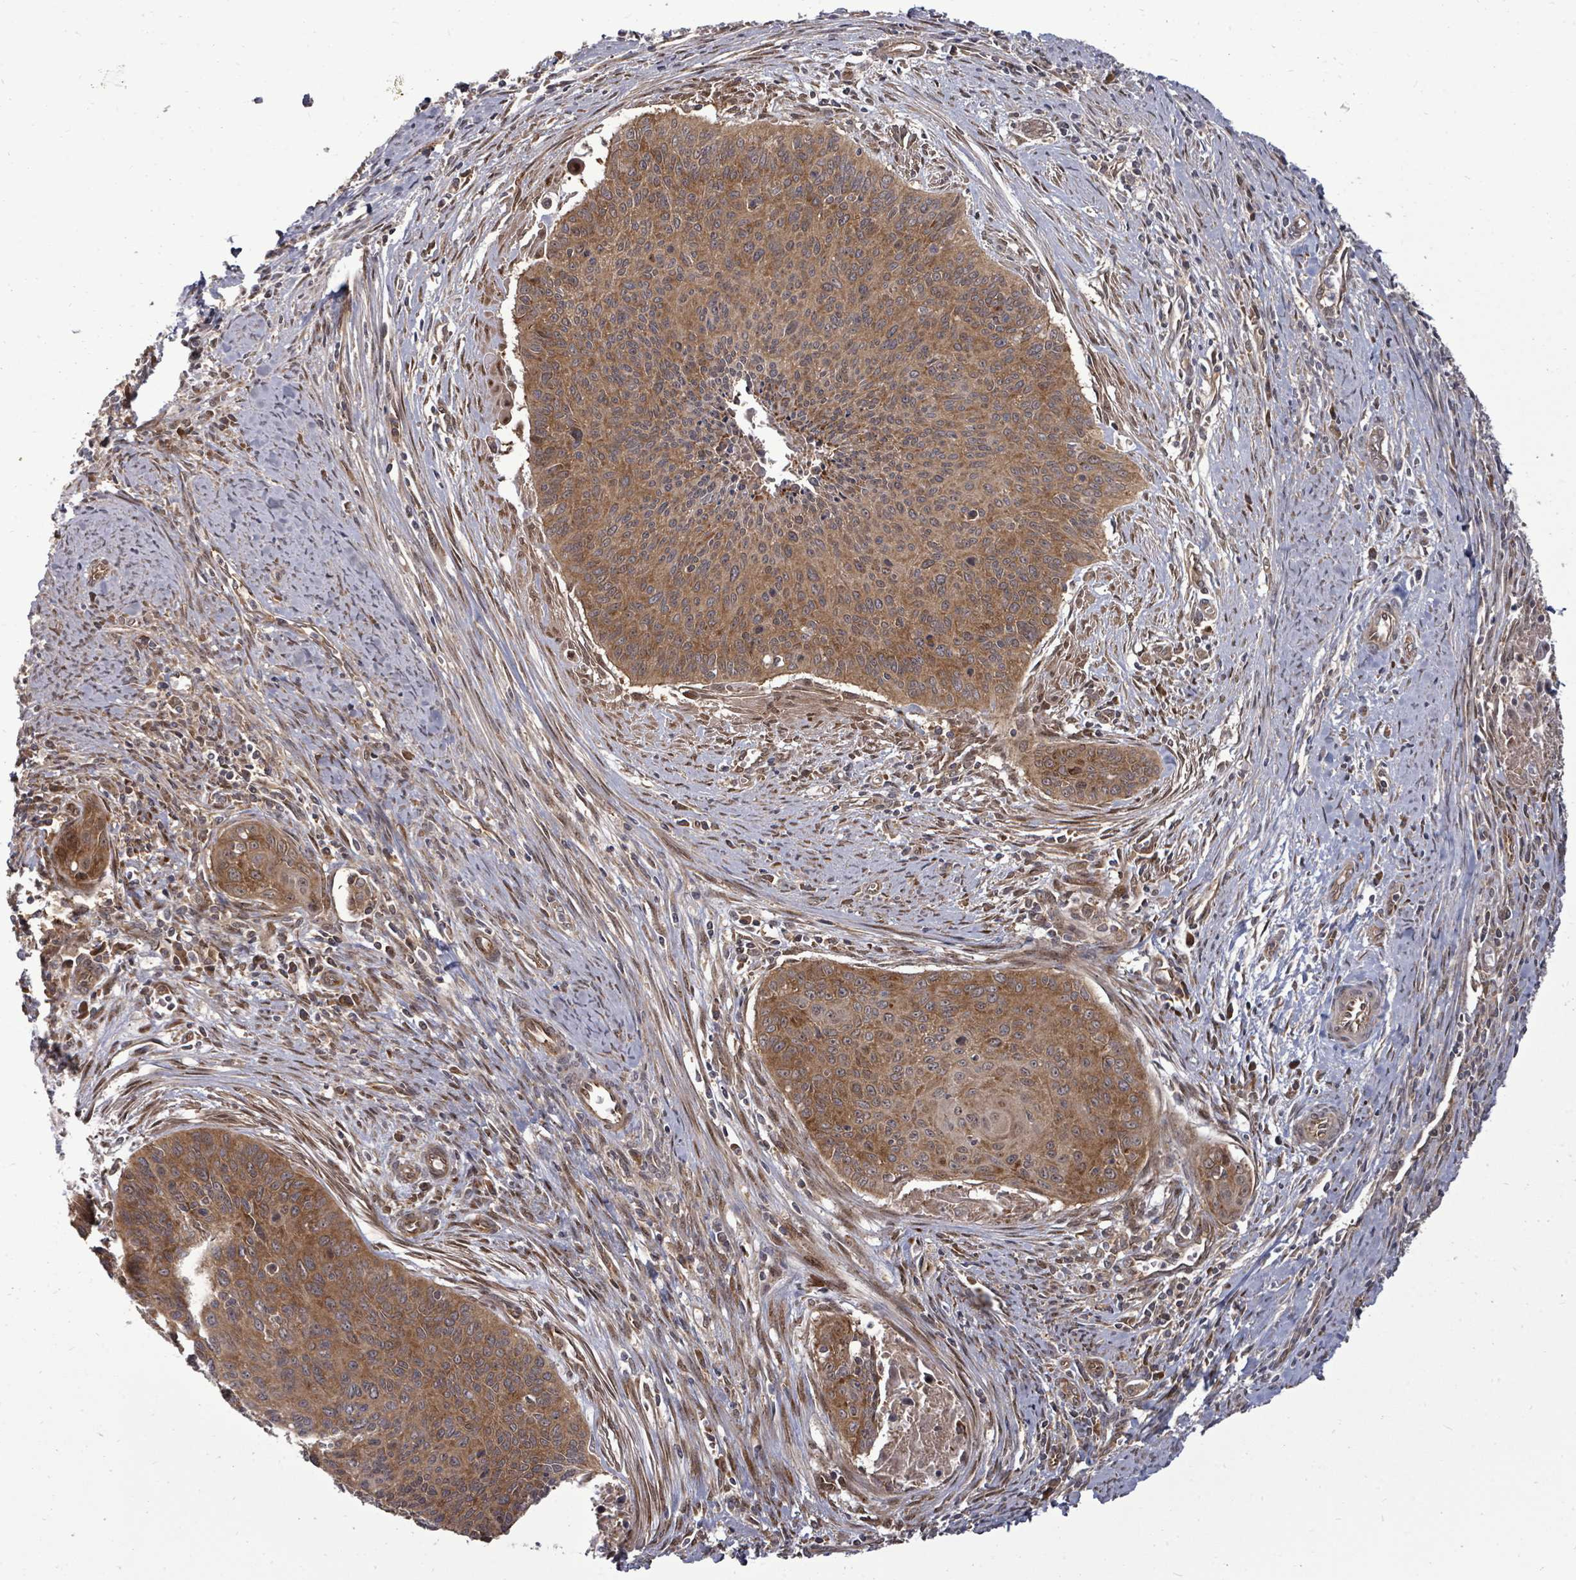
{"staining": {"intensity": "moderate", "quantity": ">75%", "location": "cytoplasmic/membranous"}, "tissue": "cervical cancer", "cell_type": "Tumor cells", "image_type": "cancer", "snomed": [{"axis": "morphology", "description": "Squamous cell carcinoma, NOS"}, {"axis": "topography", "description": "Cervix"}], "caption": "Cervical cancer tissue shows moderate cytoplasmic/membranous staining in approximately >75% of tumor cells", "gene": "EIF3C", "patient": {"sex": "female", "age": 55}}